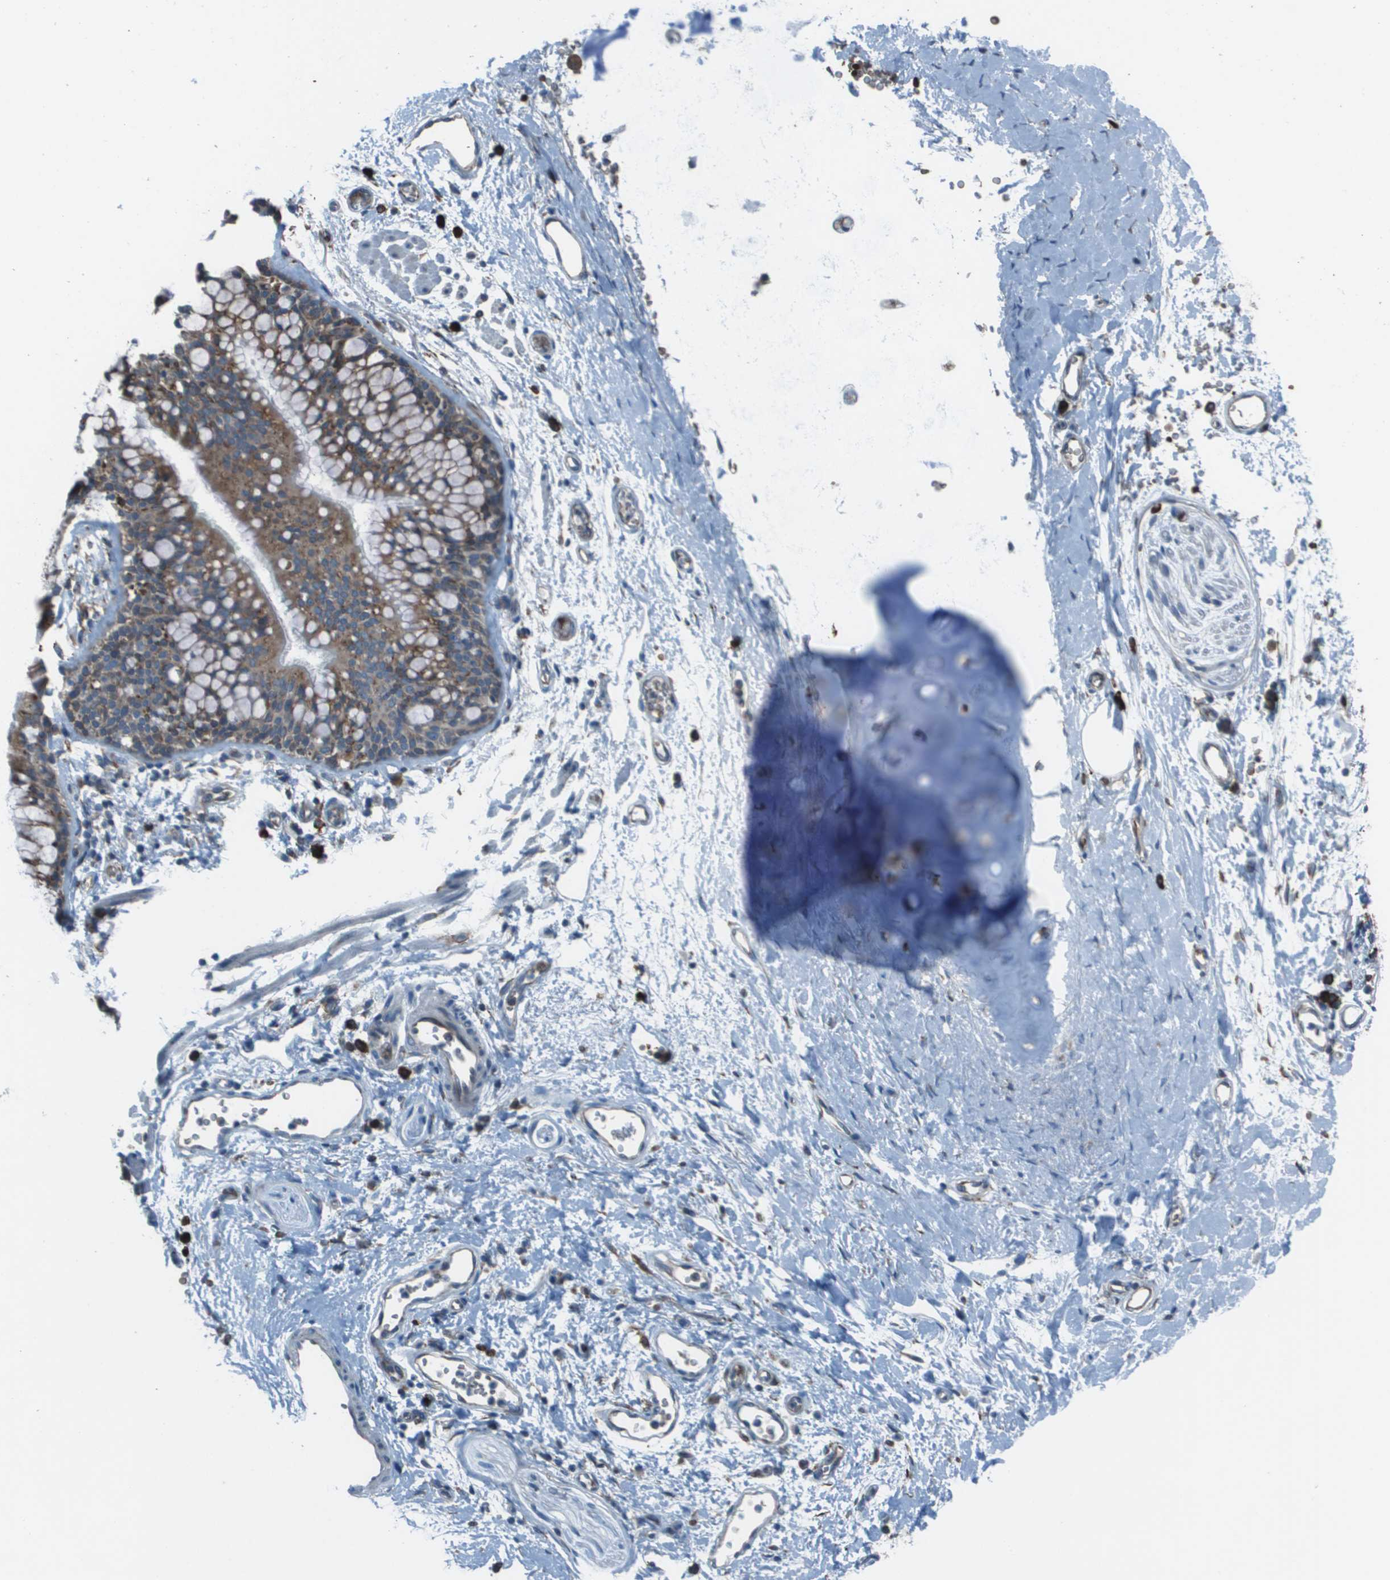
{"staining": {"intensity": "negative", "quantity": "none", "location": "none"}, "tissue": "adipose tissue", "cell_type": "Adipocytes", "image_type": "normal", "snomed": [{"axis": "morphology", "description": "Normal tissue, NOS"}, {"axis": "topography", "description": "Cartilage tissue"}, {"axis": "topography", "description": "Bronchus"}], "caption": "Immunohistochemistry (IHC) photomicrograph of benign adipose tissue stained for a protein (brown), which exhibits no positivity in adipocytes. (DAB (3,3'-diaminobenzidine) immunohistochemistry (IHC), high magnification).", "gene": "UTS2", "patient": {"sex": "female", "age": 53}}